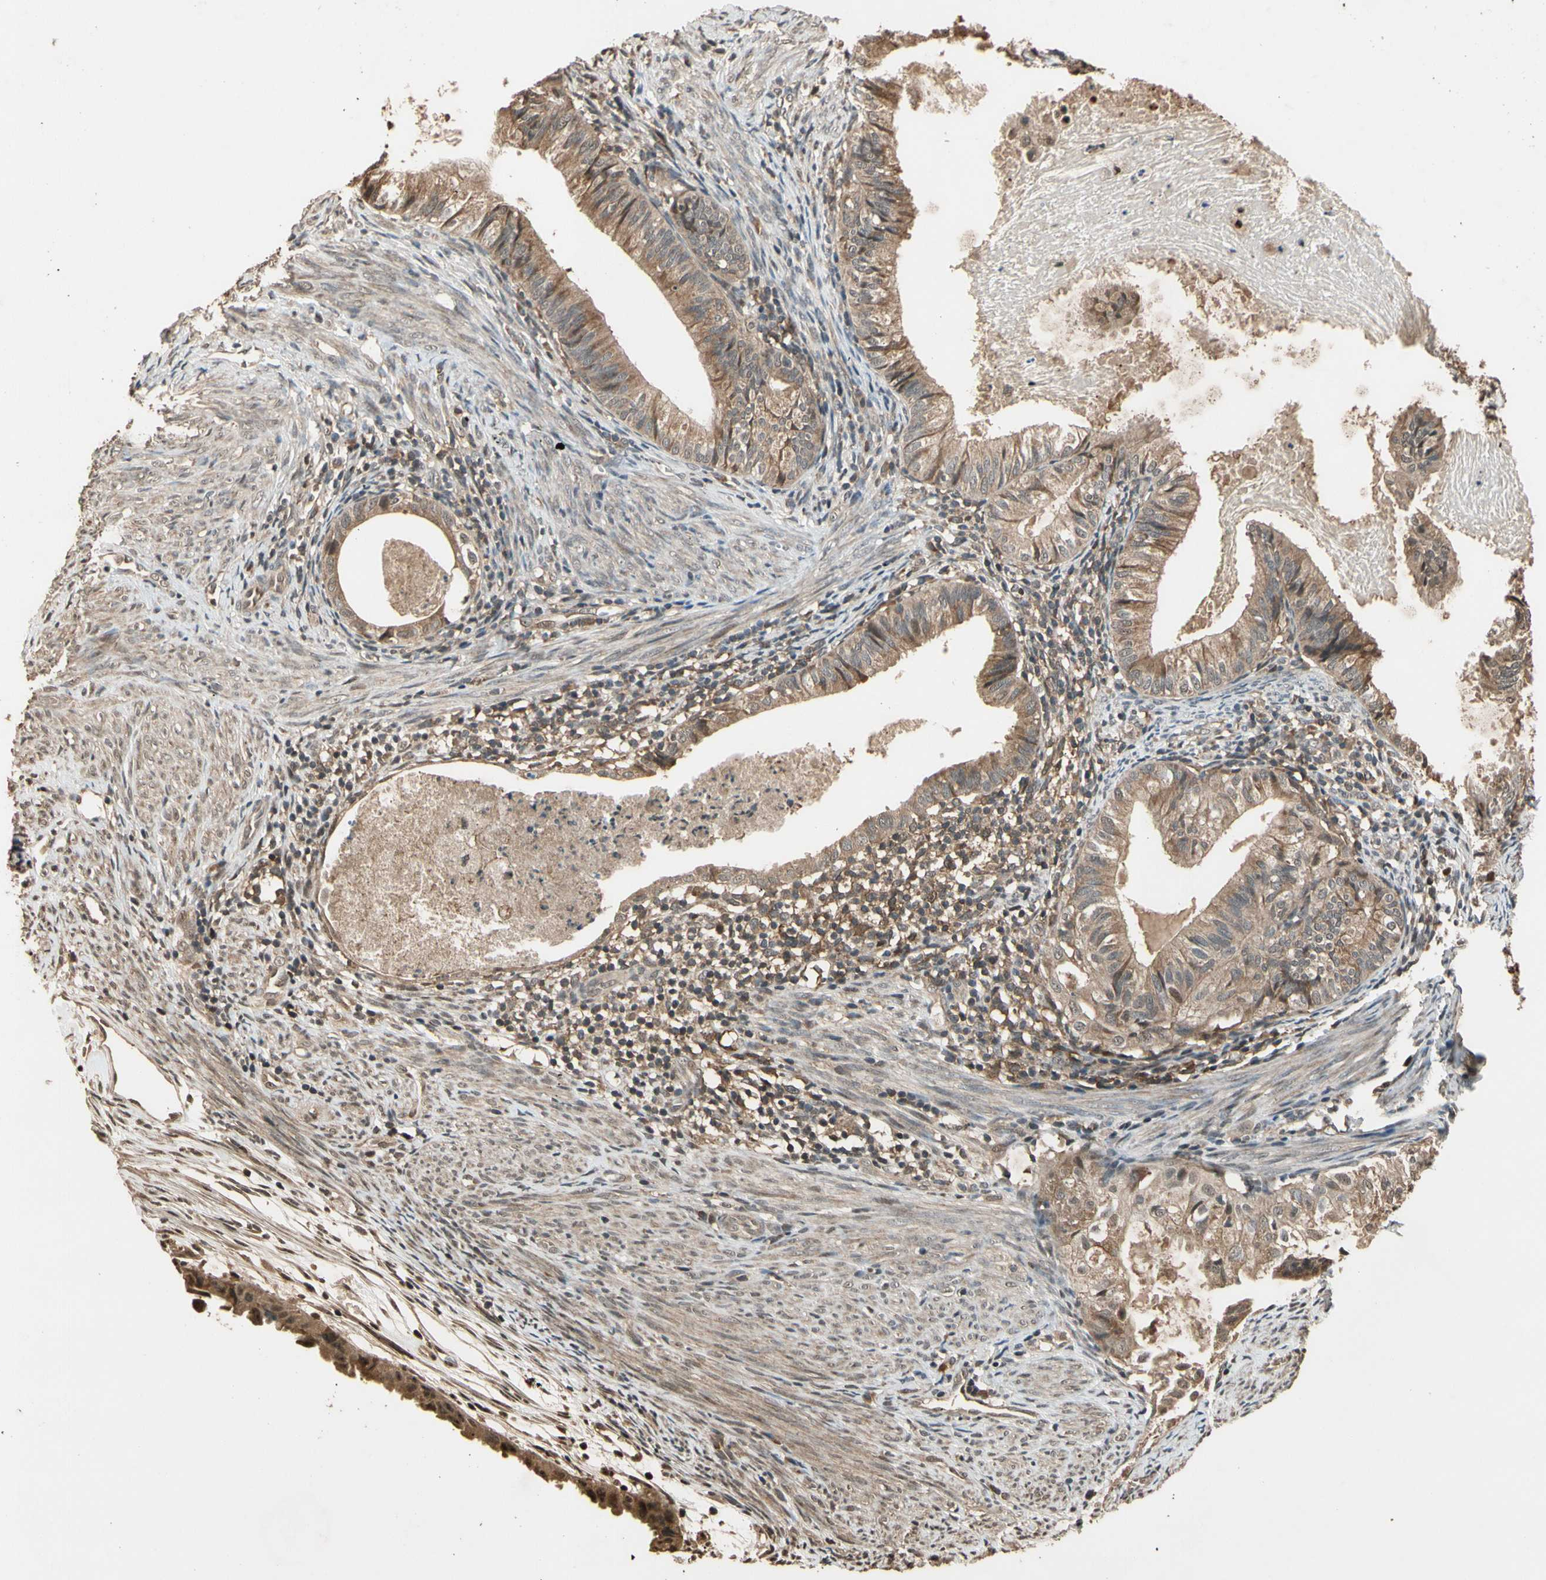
{"staining": {"intensity": "moderate", "quantity": ">75%", "location": "cytoplasmic/membranous"}, "tissue": "cervical cancer", "cell_type": "Tumor cells", "image_type": "cancer", "snomed": [{"axis": "morphology", "description": "Normal tissue, NOS"}, {"axis": "morphology", "description": "Adenocarcinoma, NOS"}, {"axis": "topography", "description": "Cervix"}, {"axis": "topography", "description": "Endometrium"}], "caption": "Approximately >75% of tumor cells in human cervical adenocarcinoma demonstrate moderate cytoplasmic/membranous protein expression as visualized by brown immunohistochemical staining.", "gene": "TMEM230", "patient": {"sex": "female", "age": 86}}